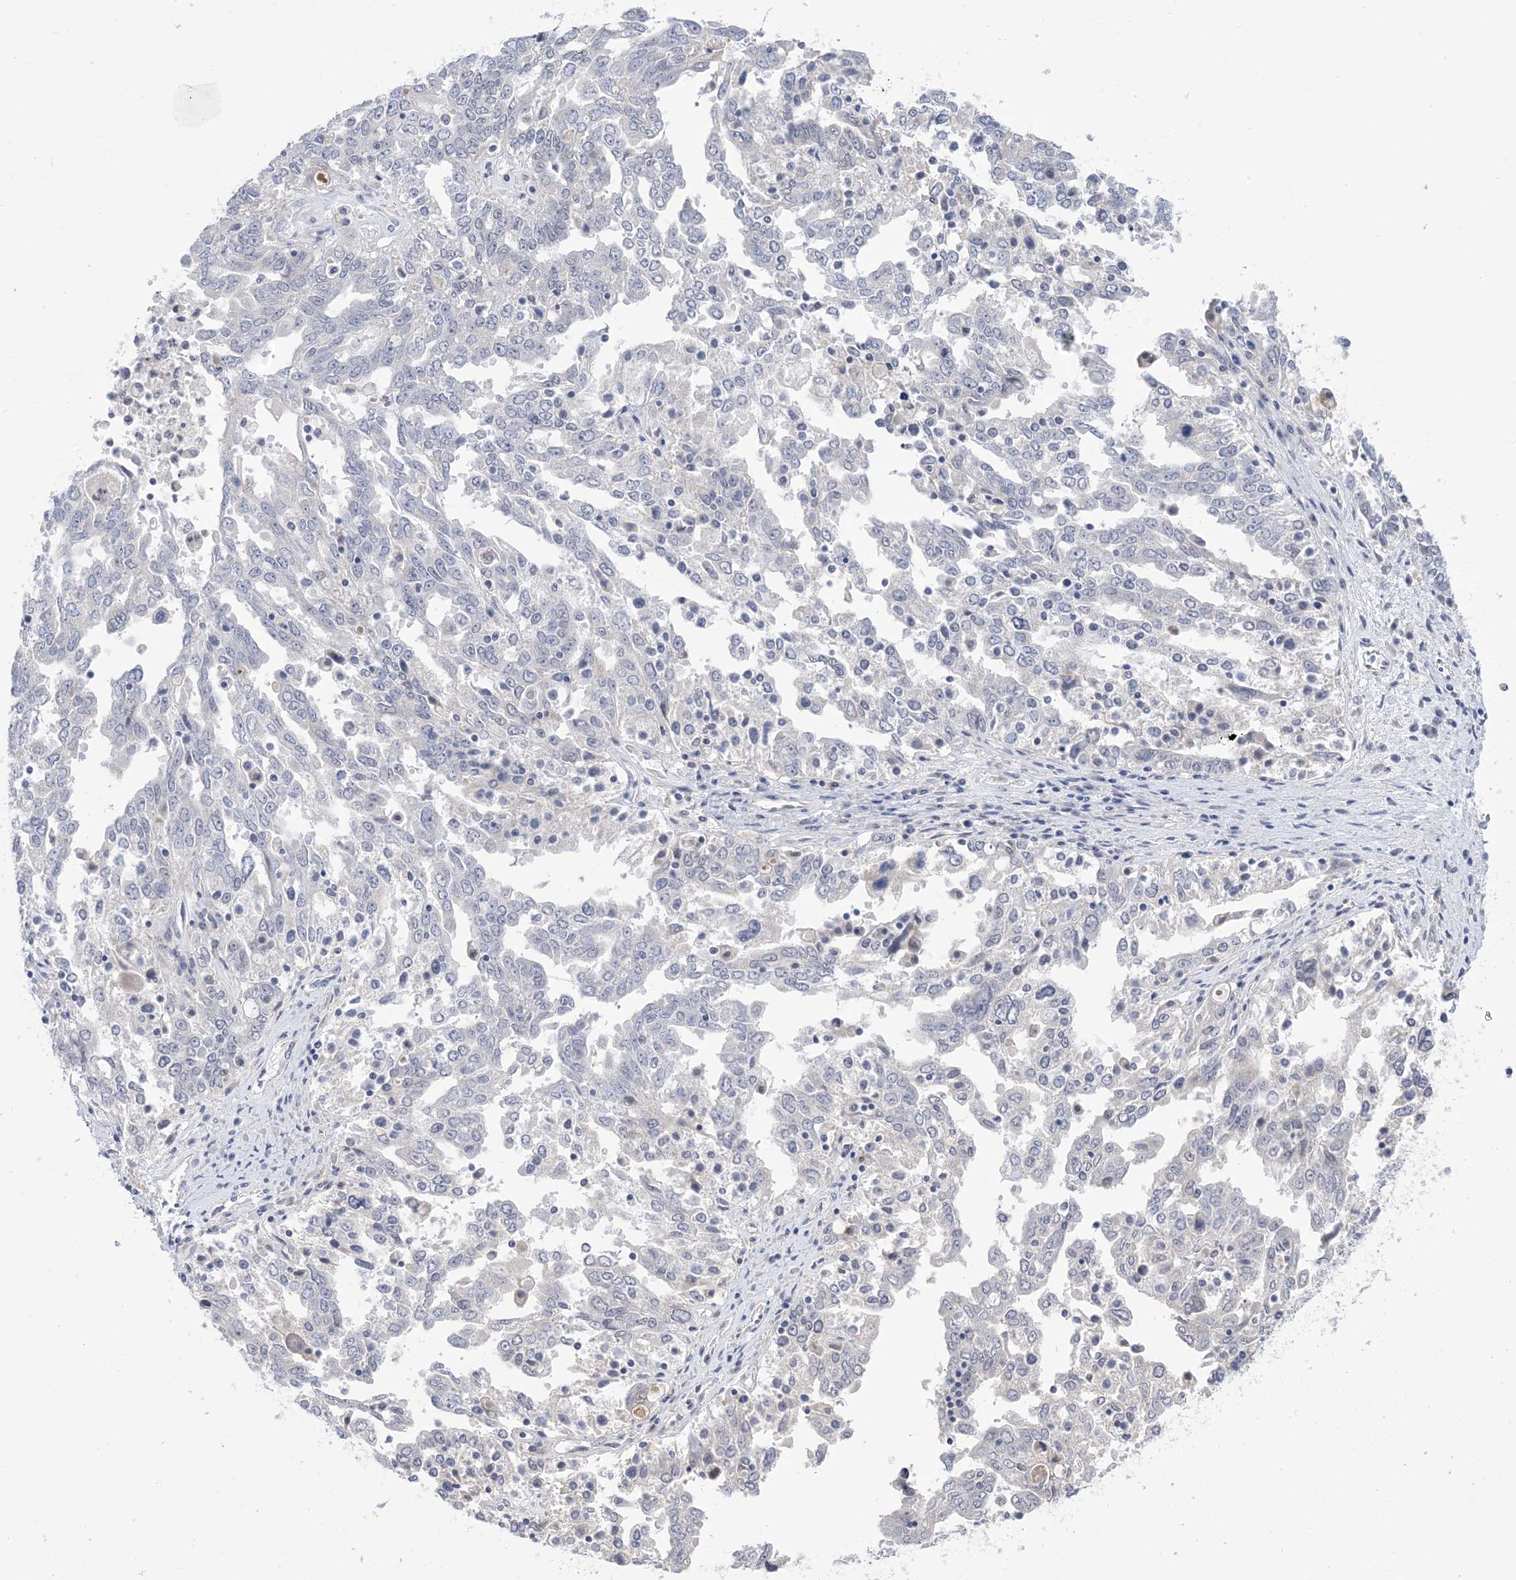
{"staining": {"intensity": "negative", "quantity": "none", "location": "none"}, "tissue": "ovarian cancer", "cell_type": "Tumor cells", "image_type": "cancer", "snomed": [{"axis": "morphology", "description": "Carcinoma, endometroid"}, {"axis": "topography", "description": "Ovary"}], "caption": "High power microscopy photomicrograph of an immunohistochemistry (IHC) image of ovarian cancer, revealing no significant expression in tumor cells.", "gene": "TTYH1", "patient": {"sex": "female", "age": 62}}